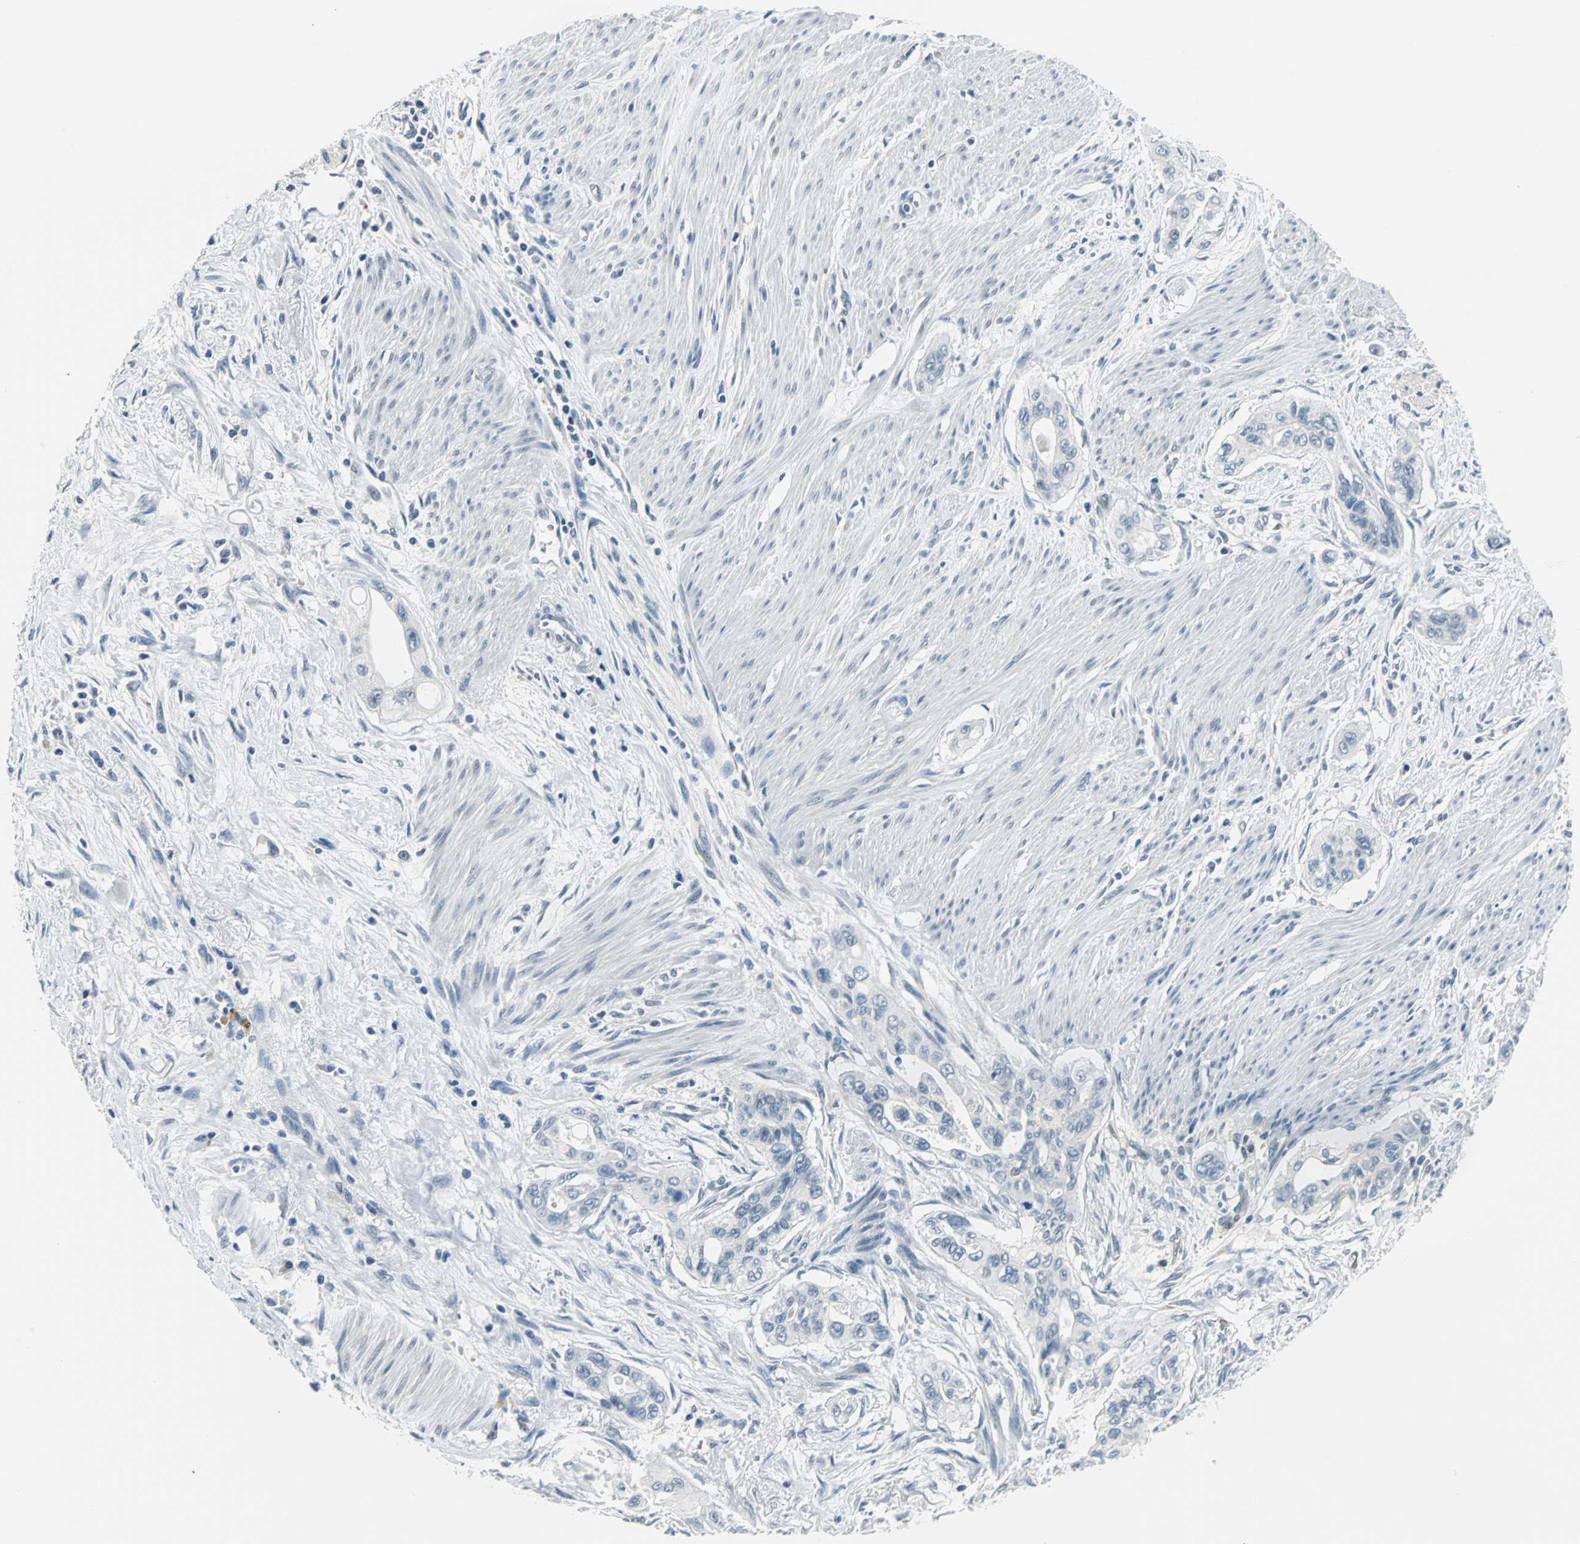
{"staining": {"intensity": "negative", "quantity": "none", "location": "none"}, "tissue": "pancreatic cancer", "cell_type": "Tumor cells", "image_type": "cancer", "snomed": [{"axis": "morphology", "description": "Adenocarcinoma, NOS"}, {"axis": "topography", "description": "Pancreas"}], "caption": "The immunohistochemistry micrograph has no significant expression in tumor cells of pancreatic cancer tissue.", "gene": "ZNF415", "patient": {"sex": "male", "age": 77}}